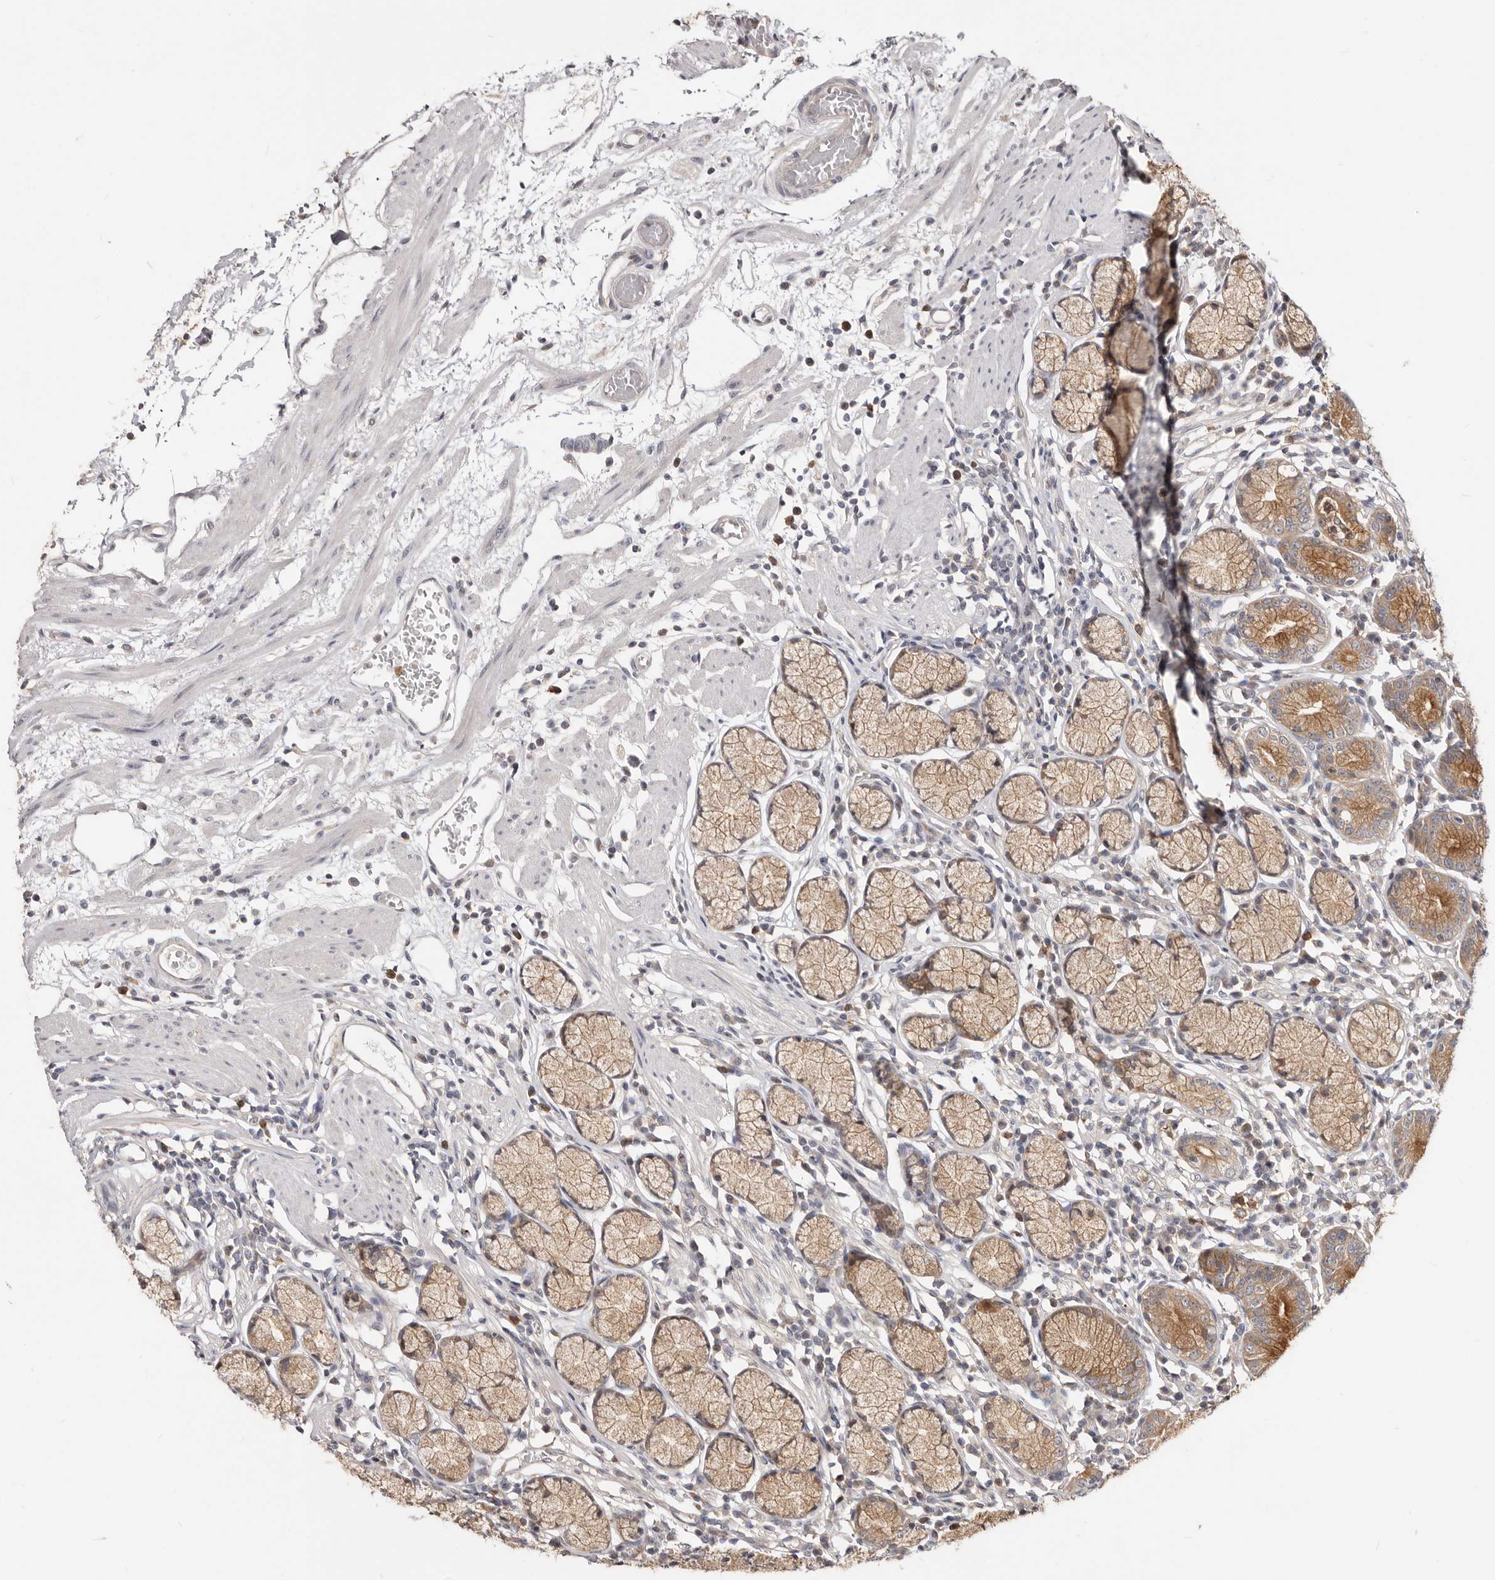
{"staining": {"intensity": "moderate", "quantity": ">75%", "location": "cytoplasmic/membranous"}, "tissue": "stomach", "cell_type": "Glandular cells", "image_type": "normal", "snomed": [{"axis": "morphology", "description": "Normal tissue, NOS"}, {"axis": "topography", "description": "Stomach"}], "caption": "Stomach stained for a protein (brown) demonstrates moderate cytoplasmic/membranous positive expression in about >75% of glandular cells.", "gene": "TC2N", "patient": {"sex": "male", "age": 55}}